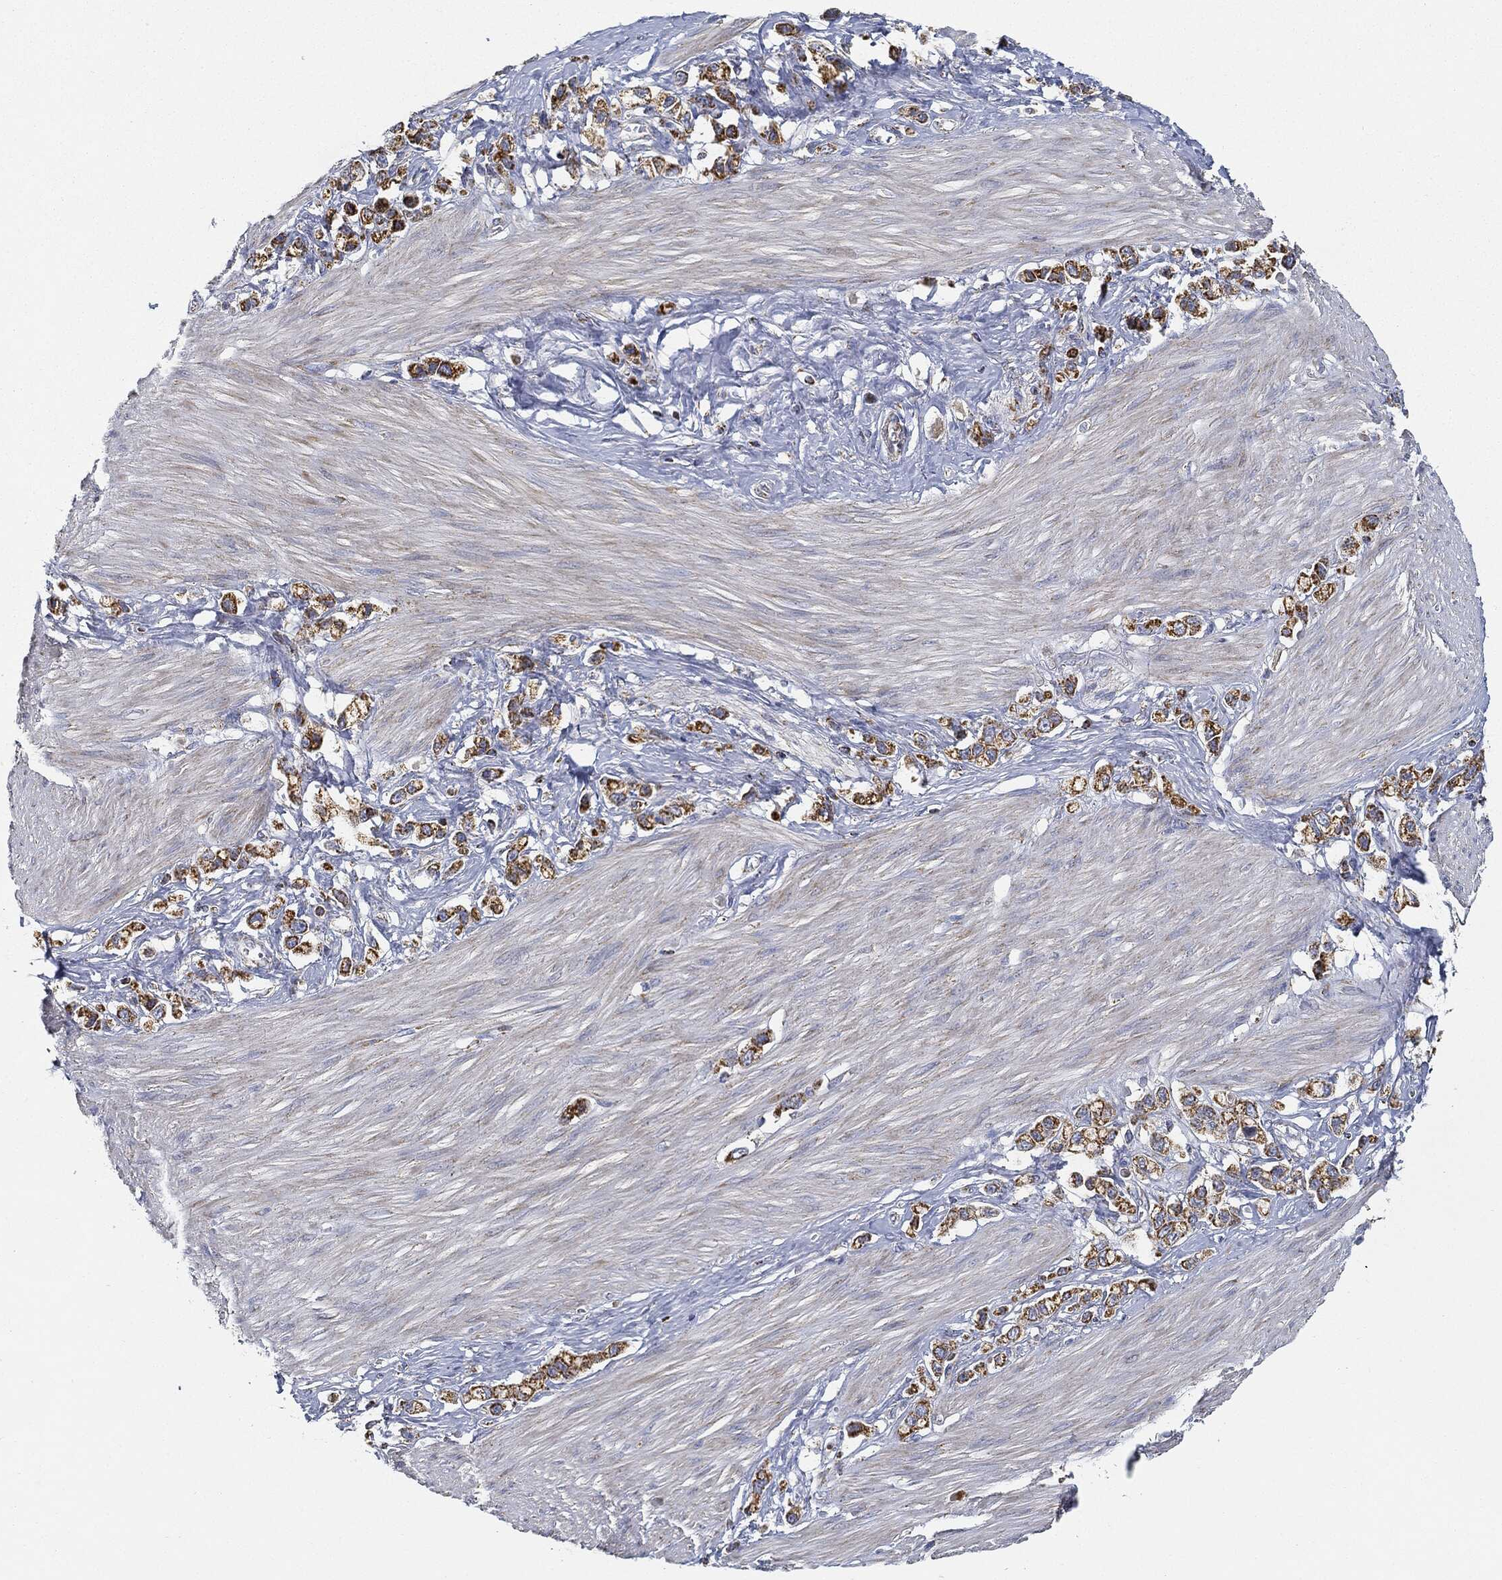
{"staining": {"intensity": "strong", "quantity": ">75%", "location": "cytoplasmic/membranous"}, "tissue": "stomach cancer", "cell_type": "Tumor cells", "image_type": "cancer", "snomed": [{"axis": "morphology", "description": "Normal tissue, NOS"}, {"axis": "morphology", "description": "Adenocarcinoma, NOS"}, {"axis": "morphology", "description": "Adenocarcinoma, High grade"}, {"axis": "topography", "description": "Stomach, upper"}, {"axis": "topography", "description": "Stomach"}], "caption": "IHC of stomach cancer exhibits high levels of strong cytoplasmic/membranous positivity in about >75% of tumor cells. (brown staining indicates protein expression, while blue staining denotes nuclei).", "gene": "CAPN15", "patient": {"sex": "female", "age": 65}}